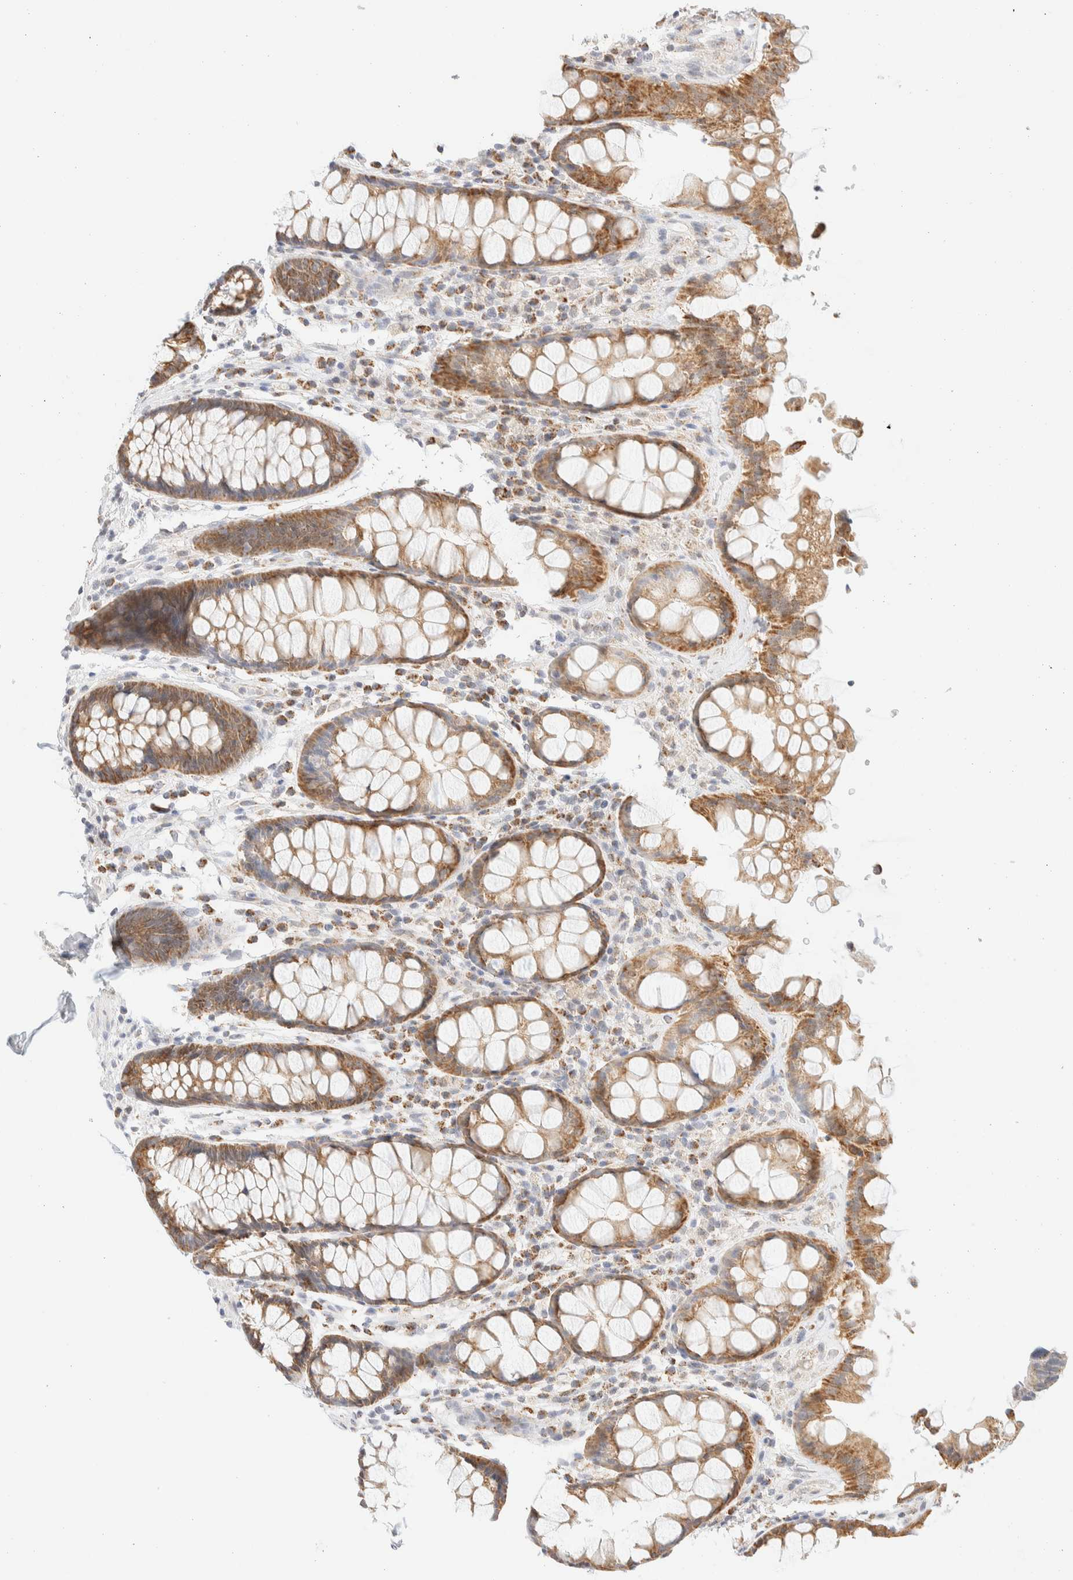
{"staining": {"intensity": "moderate", "quantity": ">75%", "location": "cytoplasmic/membranous"}, "tissue": "rectum", "cell_type": "Glandular cells", "image_type": "normal", "snomed": [{"axis": "morphology", "description": "Normal tissue, NOS"}, {"axis": "topography", "description": "Rectum"}], "caption": "Protein expression analysis of normal rectum reveals moderate cytoplasmic/membranous staining in approximately >75% of glandular cells. Immunohistochemistry stains the protein in brown and the nuclei are stained blue.", "gene": "PPM1K", "patient": {"sex": "male", "age": 64}}